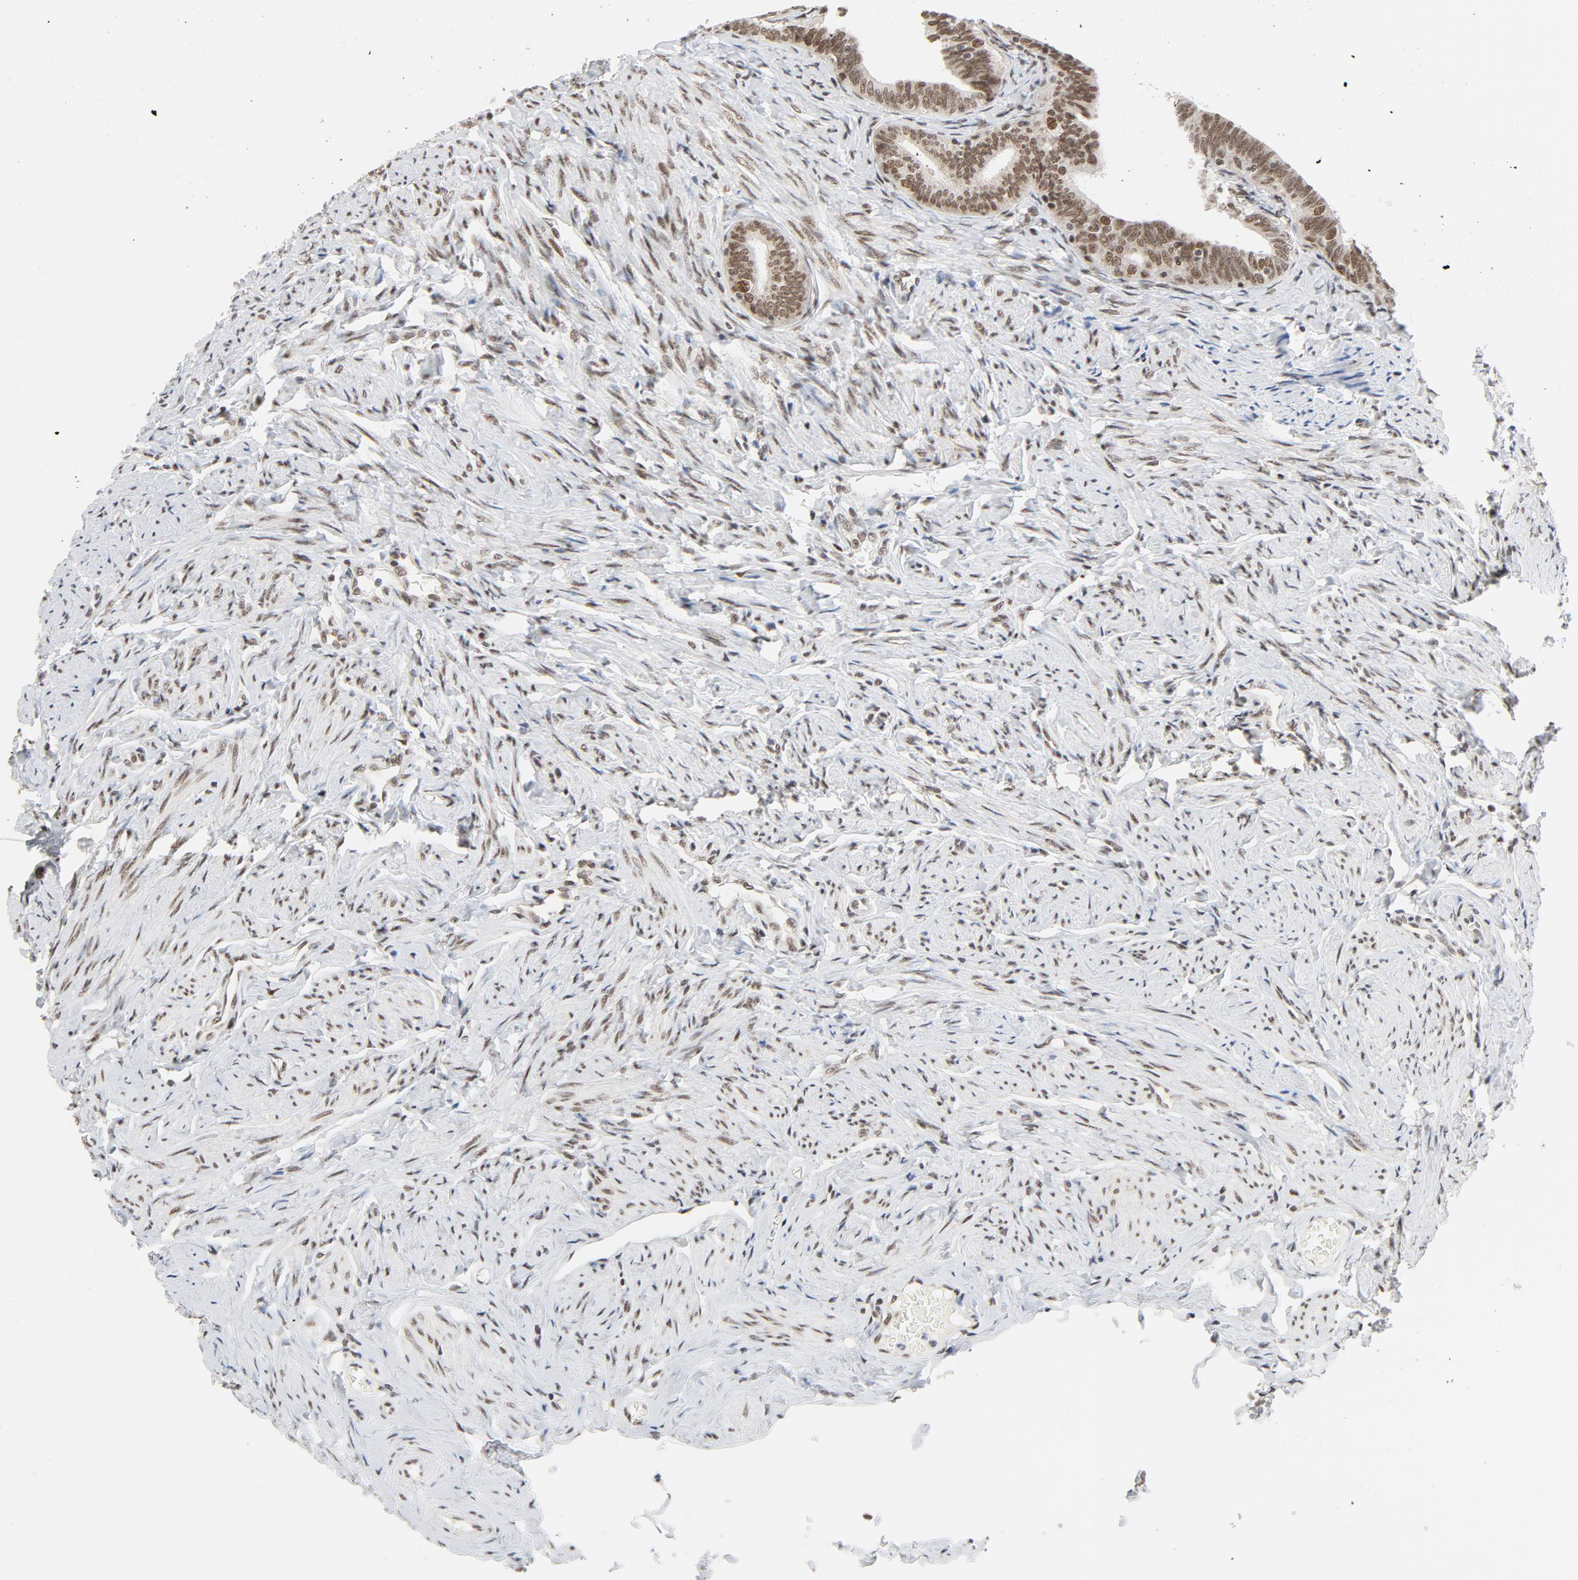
{"staining": {"intensity": "strong", "quantity": ">75%", "location": "nuclear"}, "tissue": "fallopian tube", "cell_type": "Glandular cells", "image_type": "normal", "snomed": [{"axis": "morphology", "description": "Normal tissue, NOS"}, {"axis": "topography", "description": "Fallopian tube"}, {"axis": "topography", "description": "Ovary"}], "caption": "A photomicrograph showing strong nuclear expression in about >75% of glandular cells in normal fallopian tube, as visualized by brown immunohistochemical staining.", "gene": "ERCC1", "patient": {"sex": "female", "age": 69}}